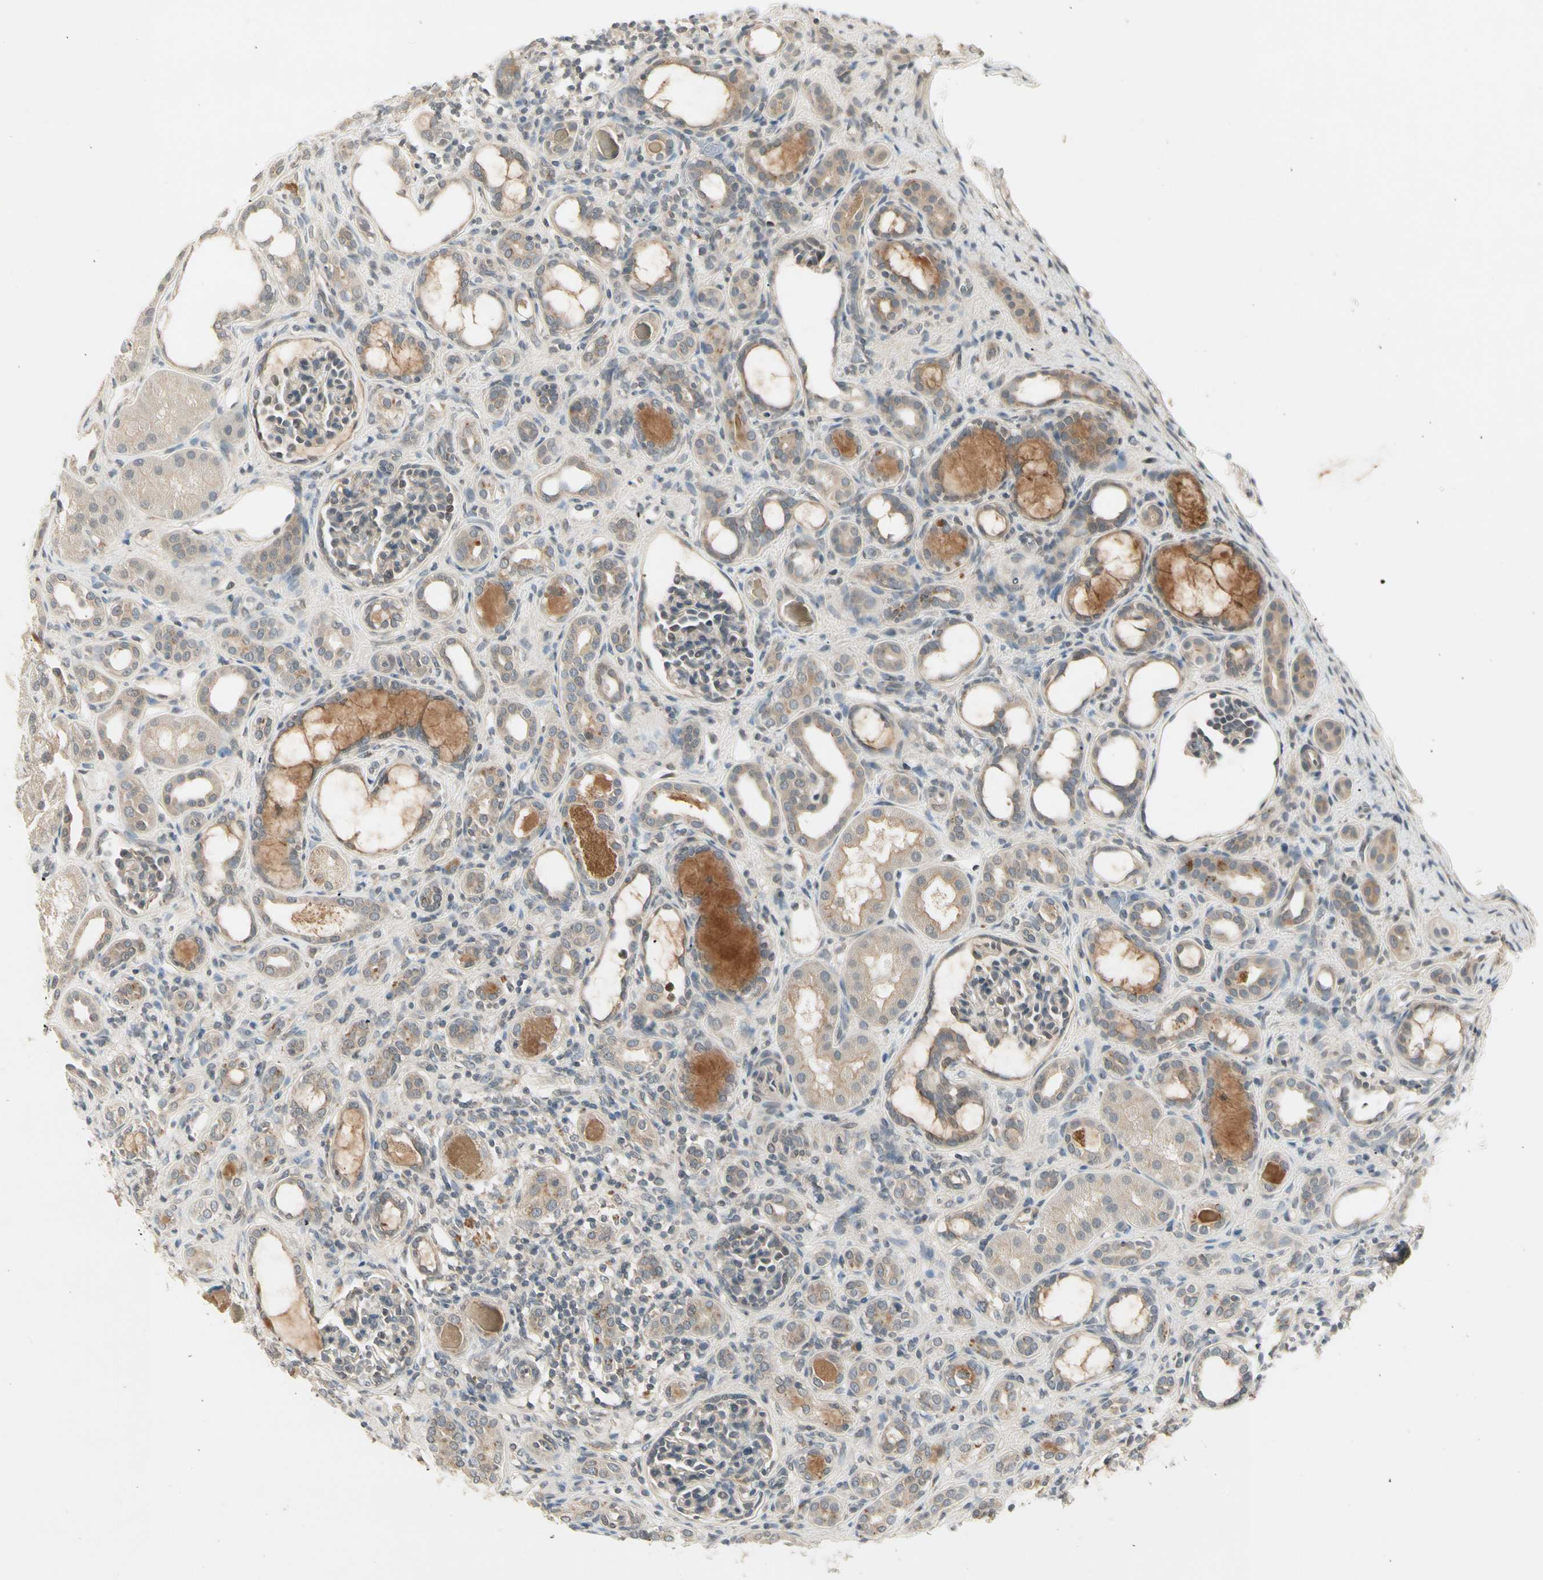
{"staining": {"intensity": "moderate", "quantity": "<25%", "location": "cytoplasmic/membranous"}, "tissue": "kidney", "cell_type": "Cells in glomeruli", "image_type": "normal", "snomed": [{"axis": "morphology", "description": "Normal tissue, NOS"}, {"axis": "topography", "description": "Kidney"}], "caption": "Immunohistochemistry (IHC) photomicrograph of benign kidney: human kidney stained using immunohistochemistry reveals low levels of moderate protein expression localized specifically in the cytoplasmic/membranous of cells in glomeruli, appearing as a cytoplasmic/membranous brown color.", "gene": "CCL4", "patient": {"sex": "male", "age": 7}}